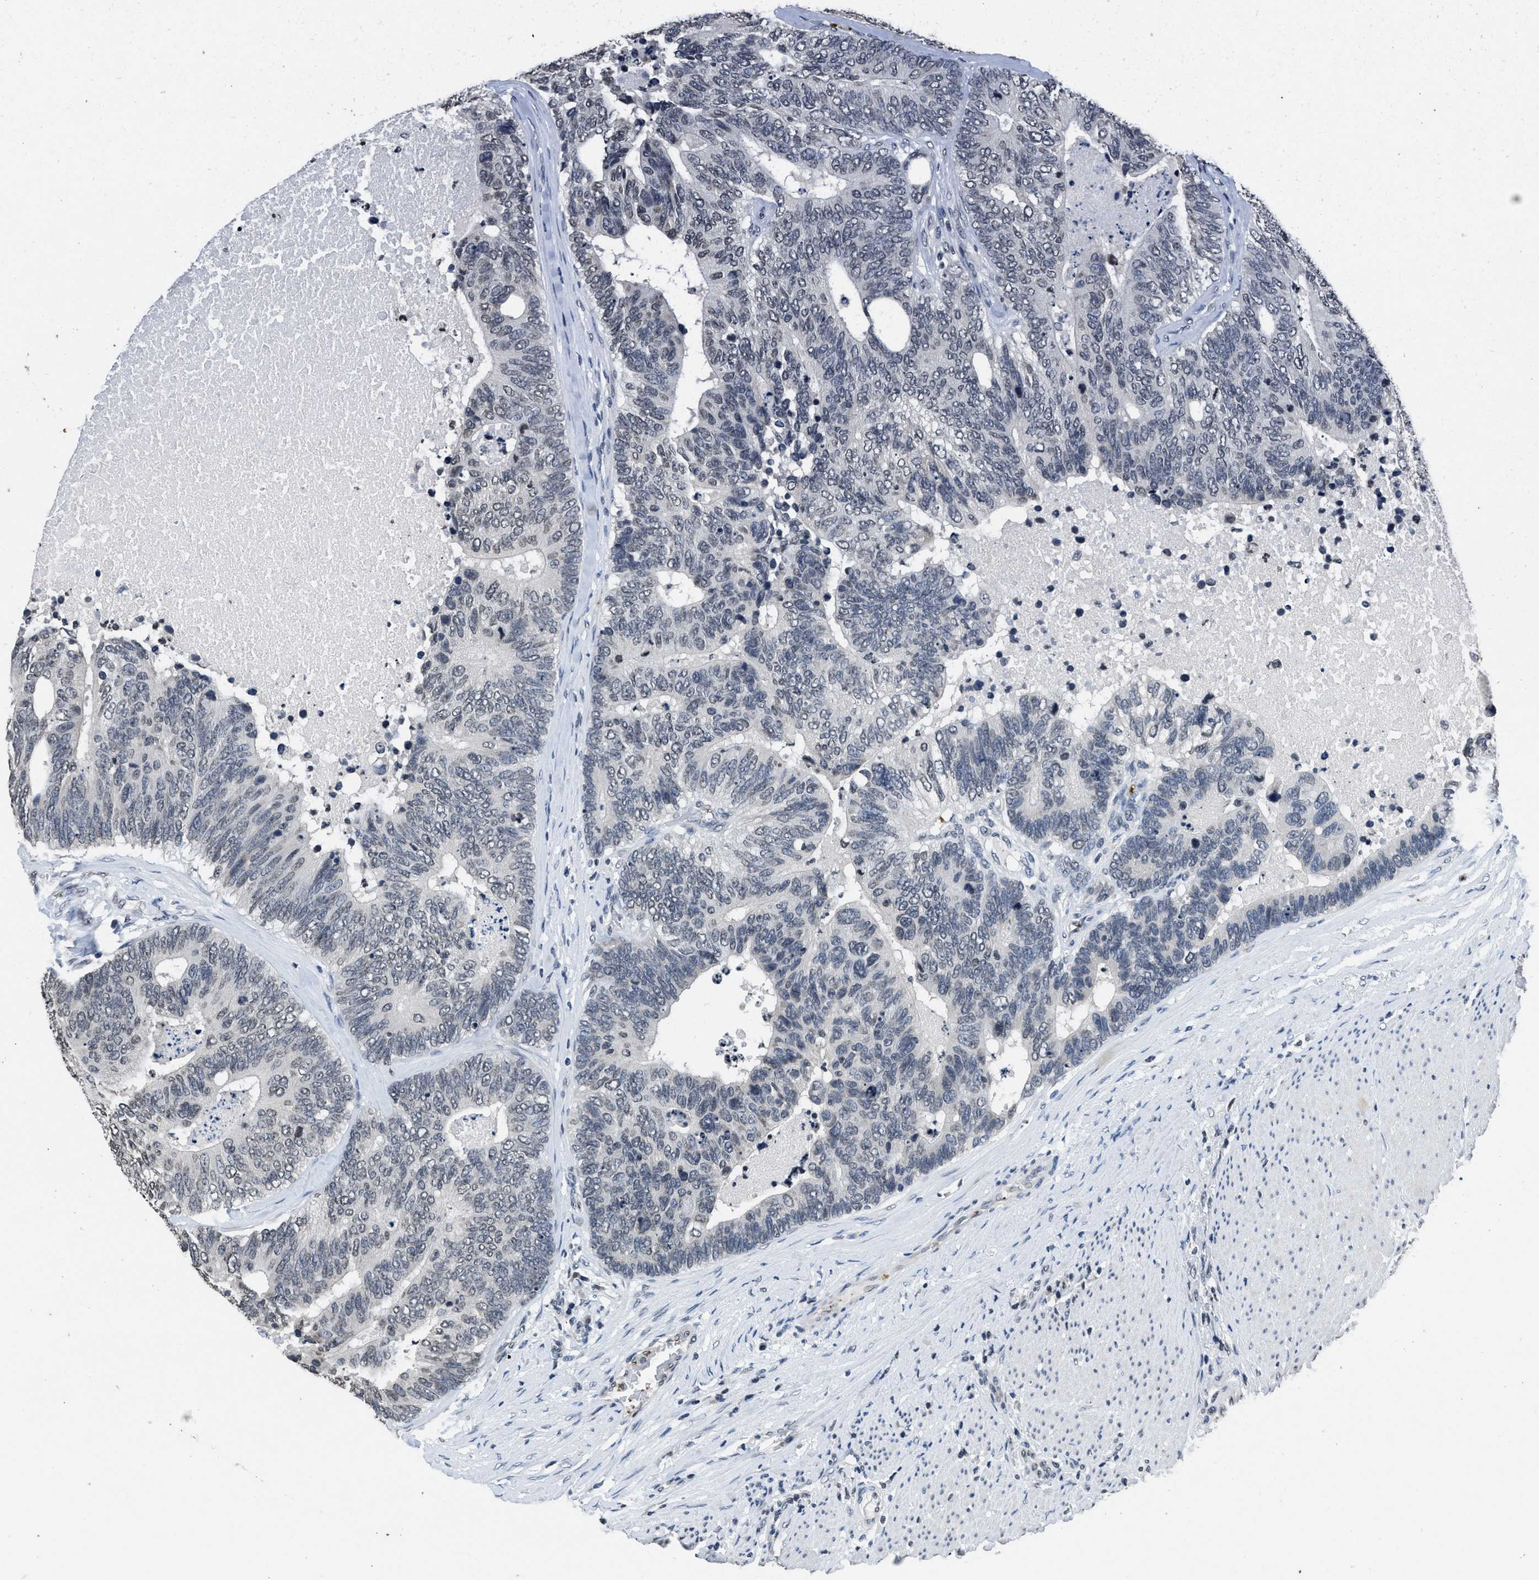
{"staining": {"intensity": "negative", "quantity": "none", "location": "none"}, "tissue": "colorectal cancer", "cell_type": "Tumor cells", "image_type": "cancer", "snomed": [{"axis": "morphology", "description": "Adenocarcinoma, NOS"}, {"axis": "topography", "description": "Colon"}], "caption": "Histopathology image shows no significant protein positivity in tumor cells of adenocarcinoma (colorectal).", "gene": "ITGA2B", "patient": {"sex": "female", "age": 67}}